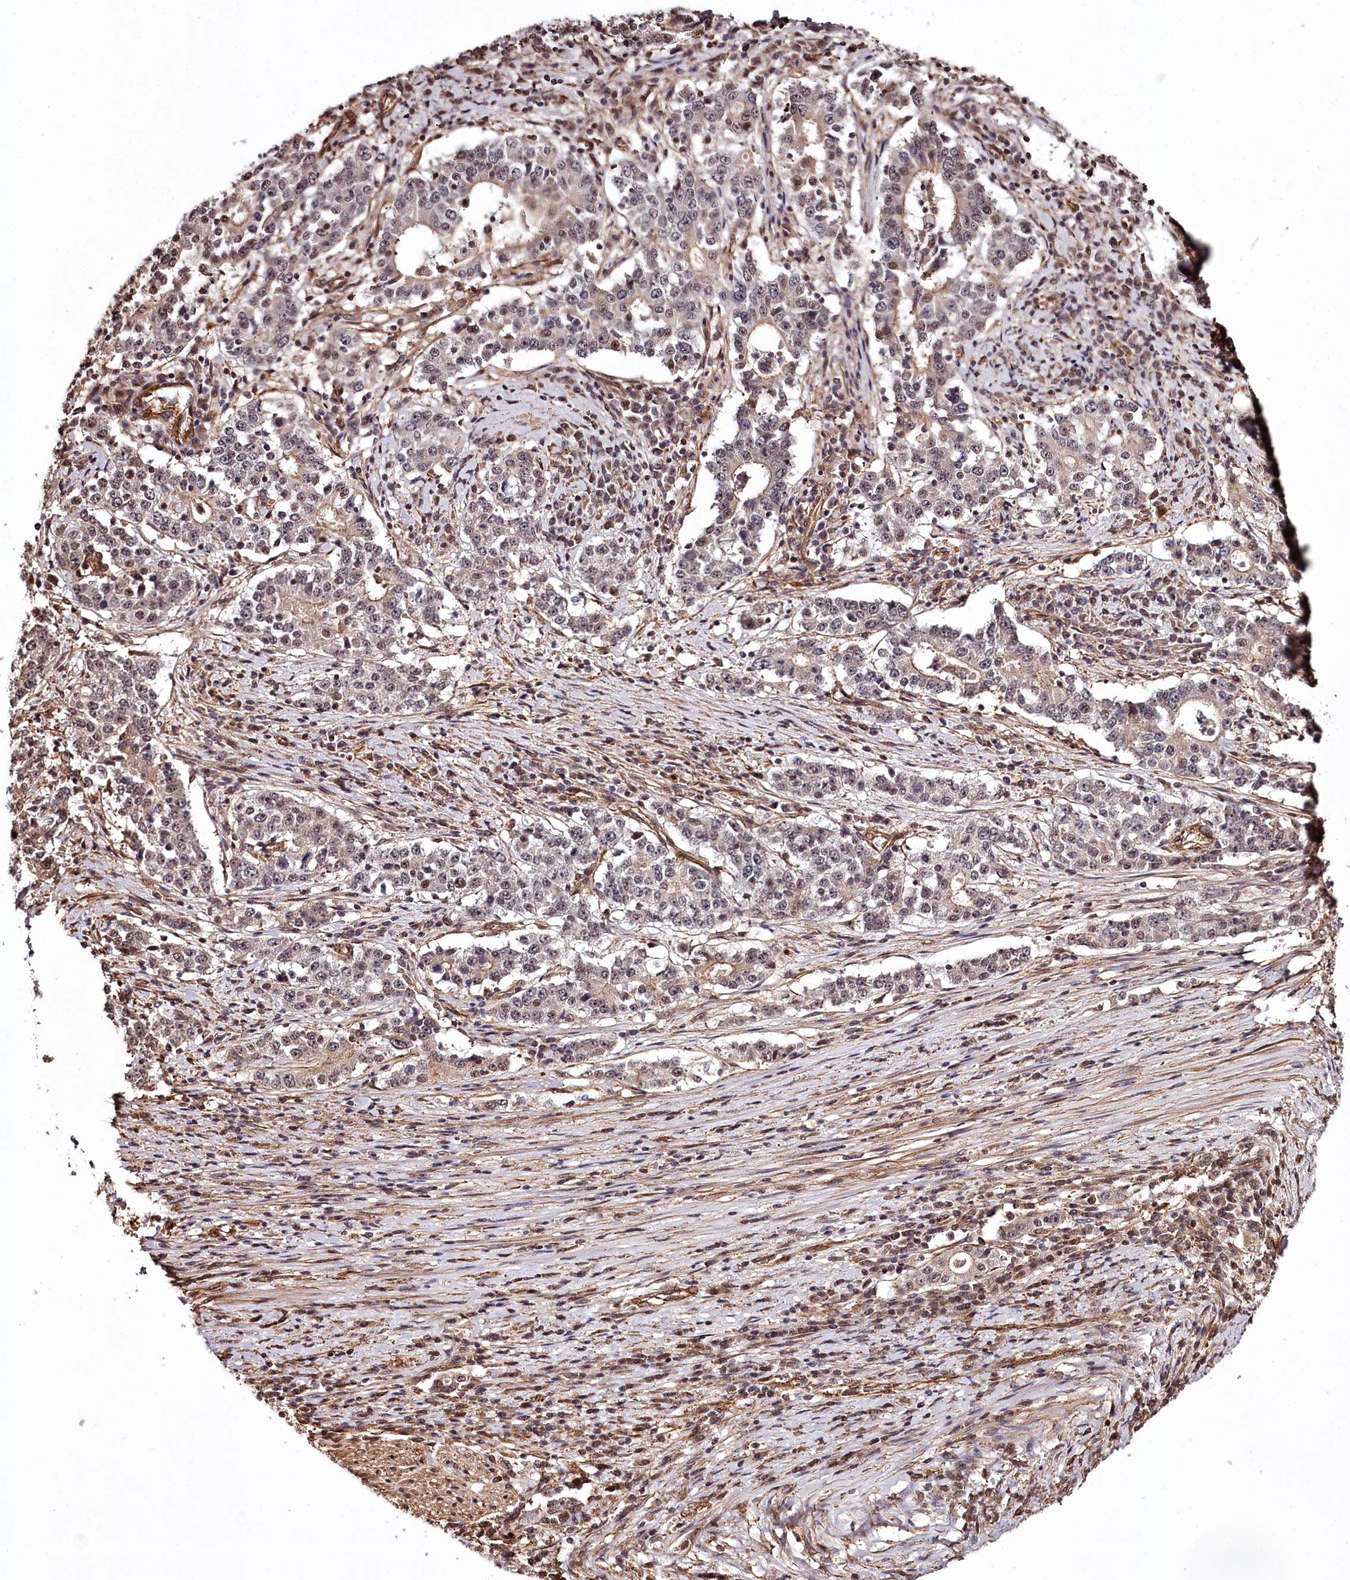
{"staining": {"intensity": "moderate", "quantity": "<25%", "location": "cytoplasmic/membranous"}, "tissue": "stomach cancer", "cell_type": "Tumor cells", "image_type": "cancer", "snomed": [{"axis": "morphology", "description": "Adenocarcinoma, NOS"}, {"axis": "topography", "description": "Stomach"}], "caption": "Stomach cancer tissue shows moderate cytoplasmic/membranous staining in approximately <25% of tumor cells, visualized by immunohistochemistry.", "gene": "TTC33", "patient": {"sex": "male", "age": 59}}